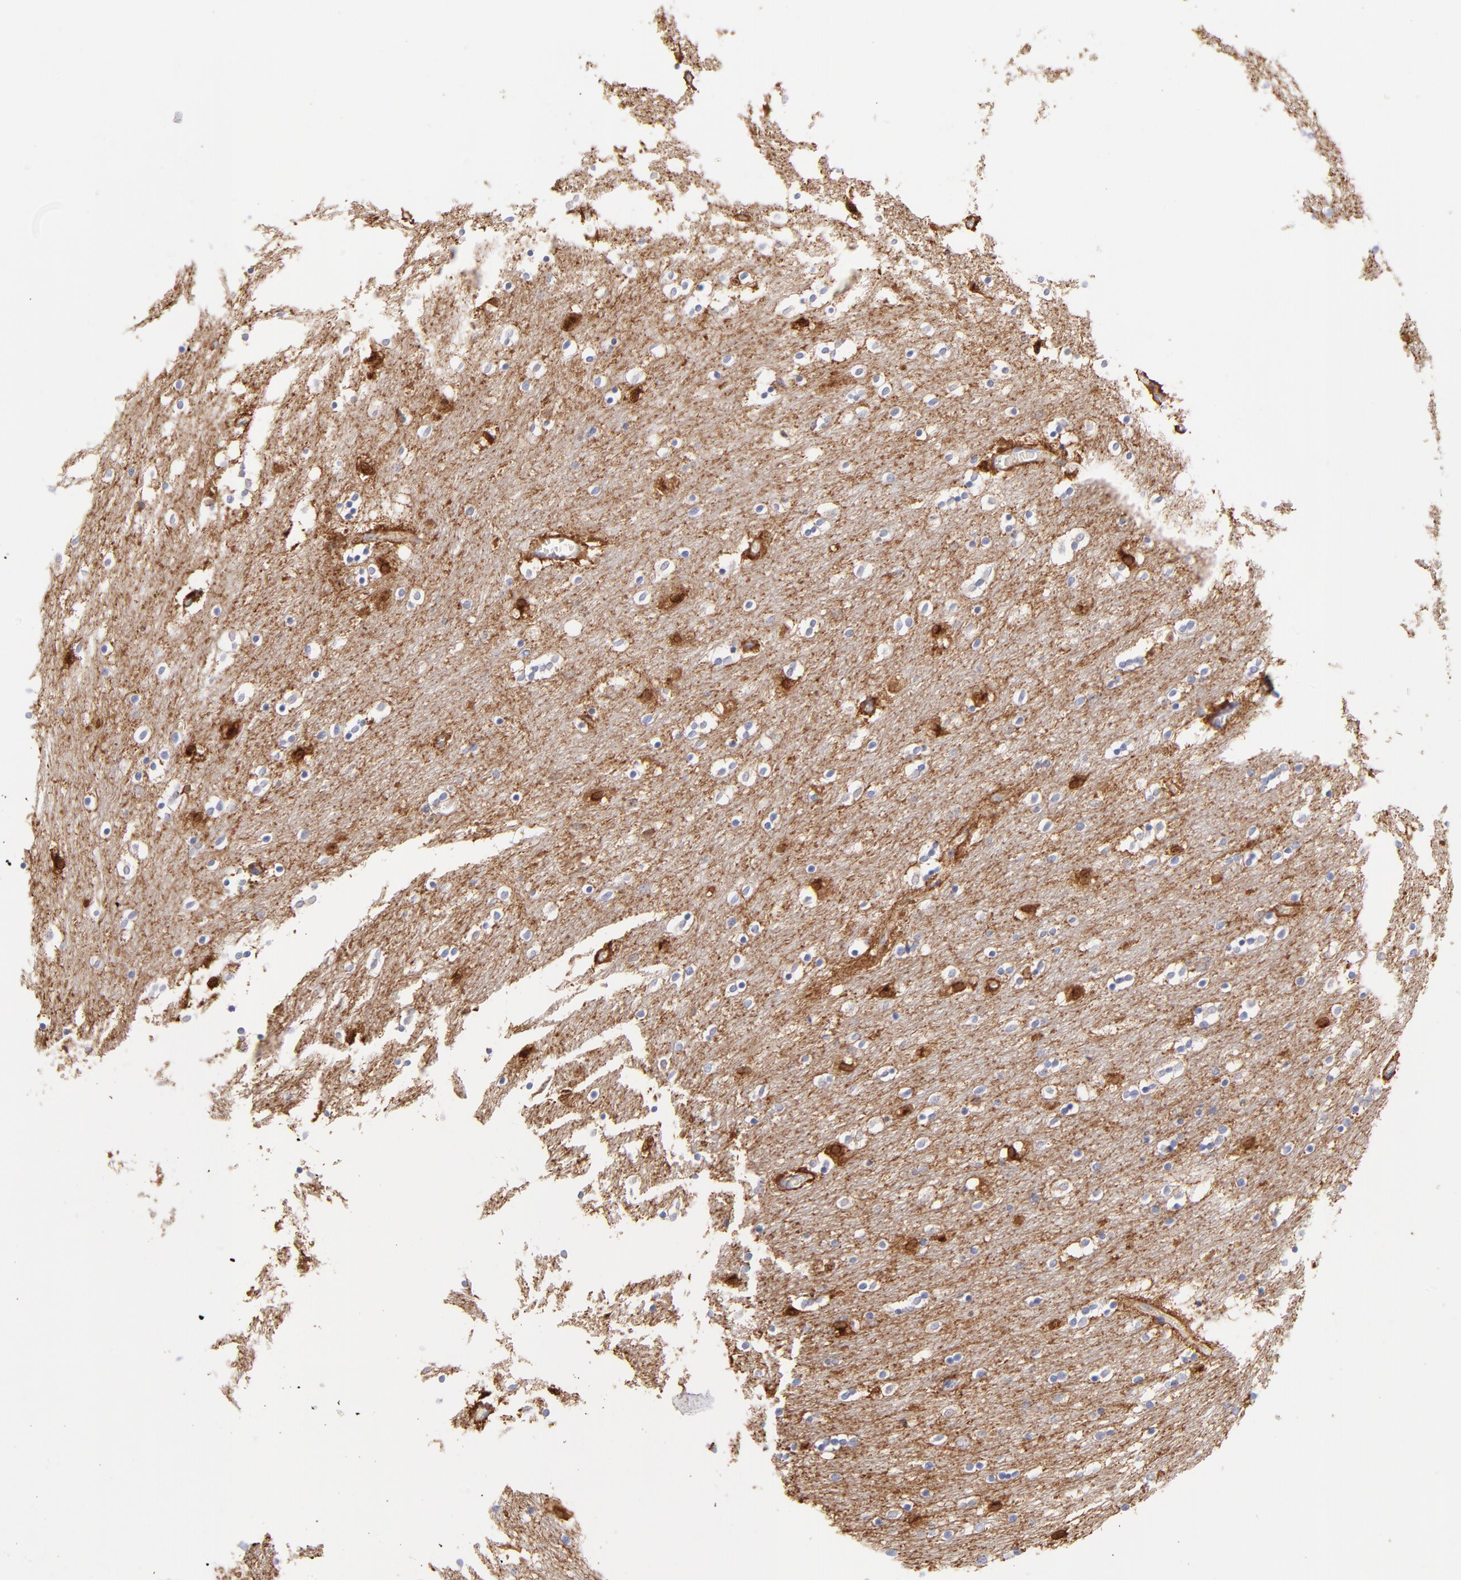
{"staining": {"intensity": "strong", "quantity": "25%-75%", "location": "cytoplasmic/membranous"}, "tissue": "caudate", "cell_type": "Glial cells", "image_type": "normal", "snomed": [{"axis": "morphology", "description": "Normal tissue, NOS"}, {"axis": "topography", "description": "Lateral ventricle wall"}], "caption": "Glial cells display strong cytoplasmic/membranous positivity in approximately 25%-75% of cells in normal caudate. The staining was performed using DAB, with brown indicating positive protein expression. Nuclei are stained blue with hematoxylin.", "gene": "PRKCA", "patient": {"sex": "female", "age": 54}}